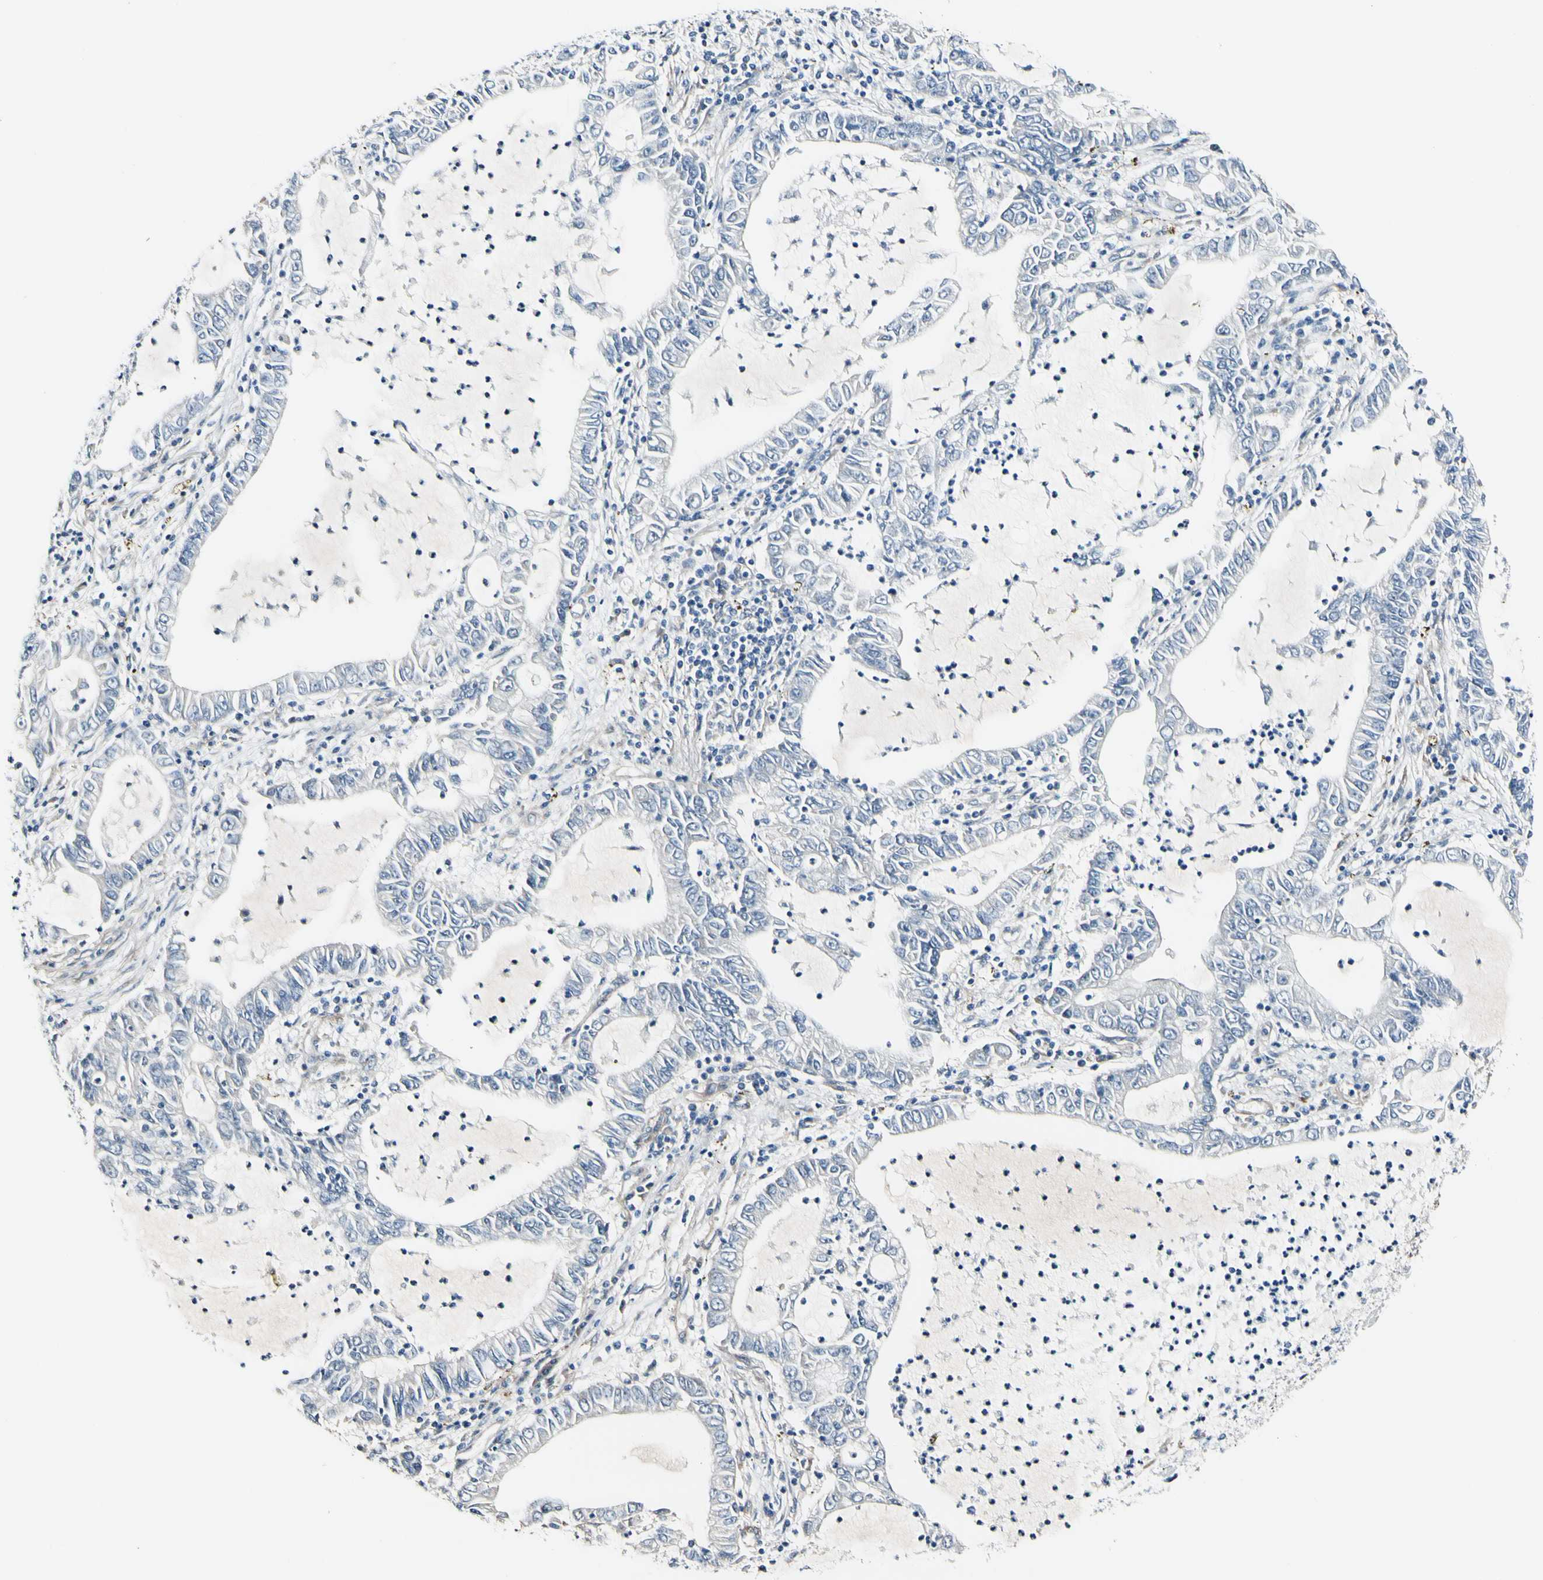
{"staining": {"intensity": "negative", "quantity": "none", "location": "none"}, "tissue": "lung cancer", "cell_type": "Tumor cells", "image_type": "cancer", "snomed": [{"axis": "morphology", "description": "Adenocarcinoma, NOS"}, {"axis": "topography", "description": "Lung"}], "caption": "Human lung adenocarcinoma stained for a protein using immunohistochemistry displays no staining in tumor cells.", "gene": "COL6A3", "patient": {"sex": "female", "age": 51}}